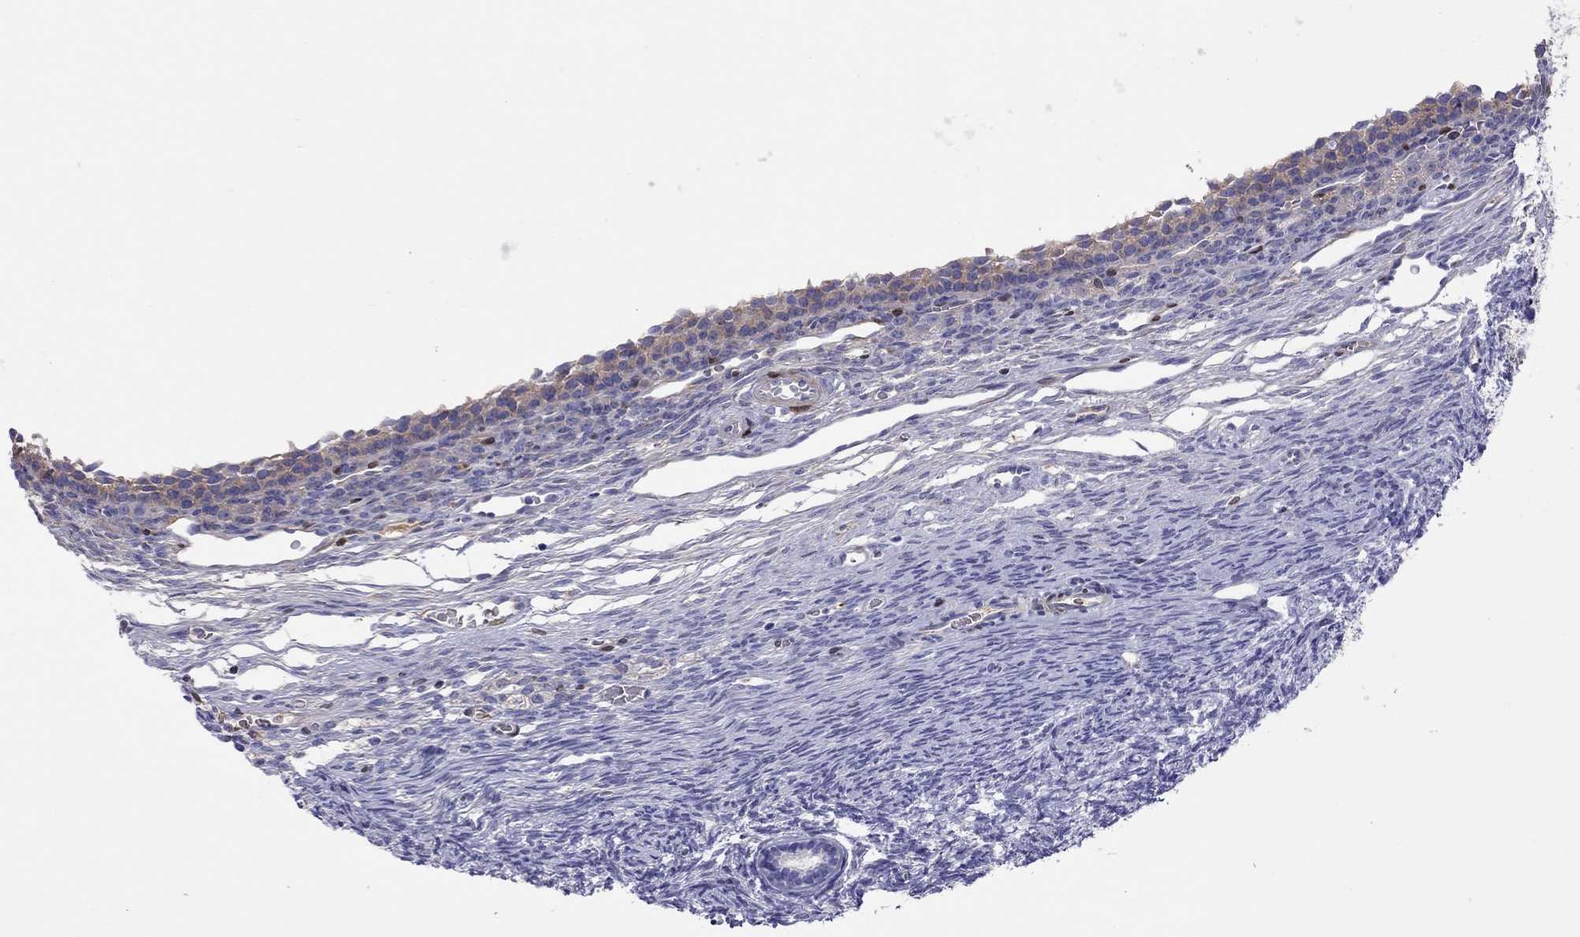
{"staining": {"intensity": "negative", "quantity": "none", "location": "none"}, "tissue": "ovary", "cell_type": "Follicle cells", "image_type": "normal", "snomed": [{"axis": "morphology", "description": "Normal tissue, NOS"}, {"axis": "topography", "description": "Ovary"}], "caption": "This micrograph is of benign ovary stained with immunohistochemistry (IHC) to label a protein in brown with the nuclei are counter-stained blue. There is no positivity in follicle cells. Nuclei are stained in blue.", "gene": "SERPINA3", "patient": {"sex": "female", "age": 27}}